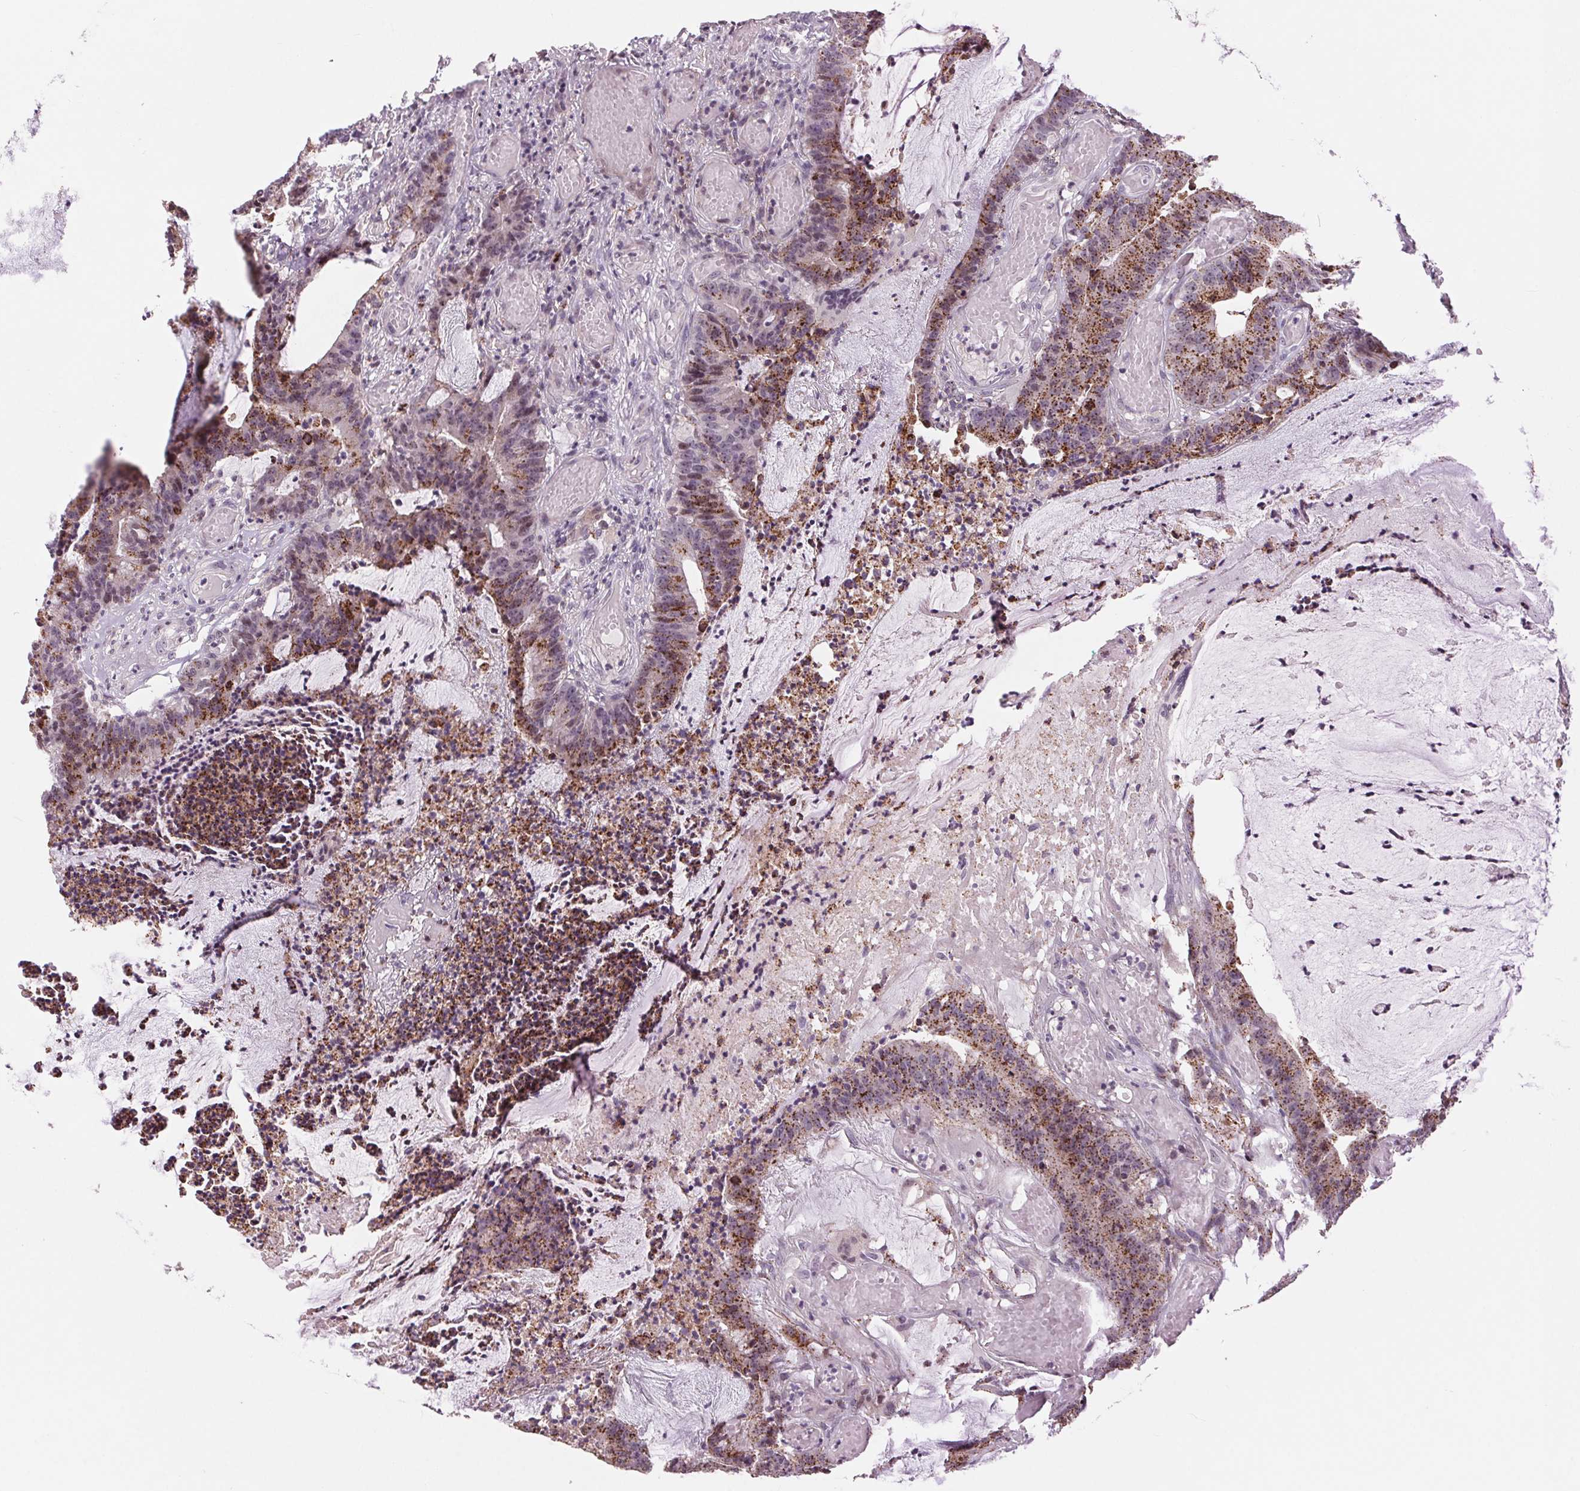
{"staining": {"intensity": "moderate", "quantity": ">75%", "location": "cytoplasmic/membranous"}, "tissue": "colorectal cancer", "cell_type": "Tumor cells", "image_type": "cancer", "snomed": [{"axis": "morphology", "description": "Adenocarcinoma, NOS"}, {"axis": "topography", "description": "Colon"}], "caption": "Immunohistochemistry histopathology image of human colorectal cancer (adenocarcinoma) stained for a protein (brown), which reveals medium levels of moderate cytoplasmic/membranous expression in approximately >75% of tumor cells.", "gene": "CHMP4B", "patient": {"sex": "female", "age": 78}}